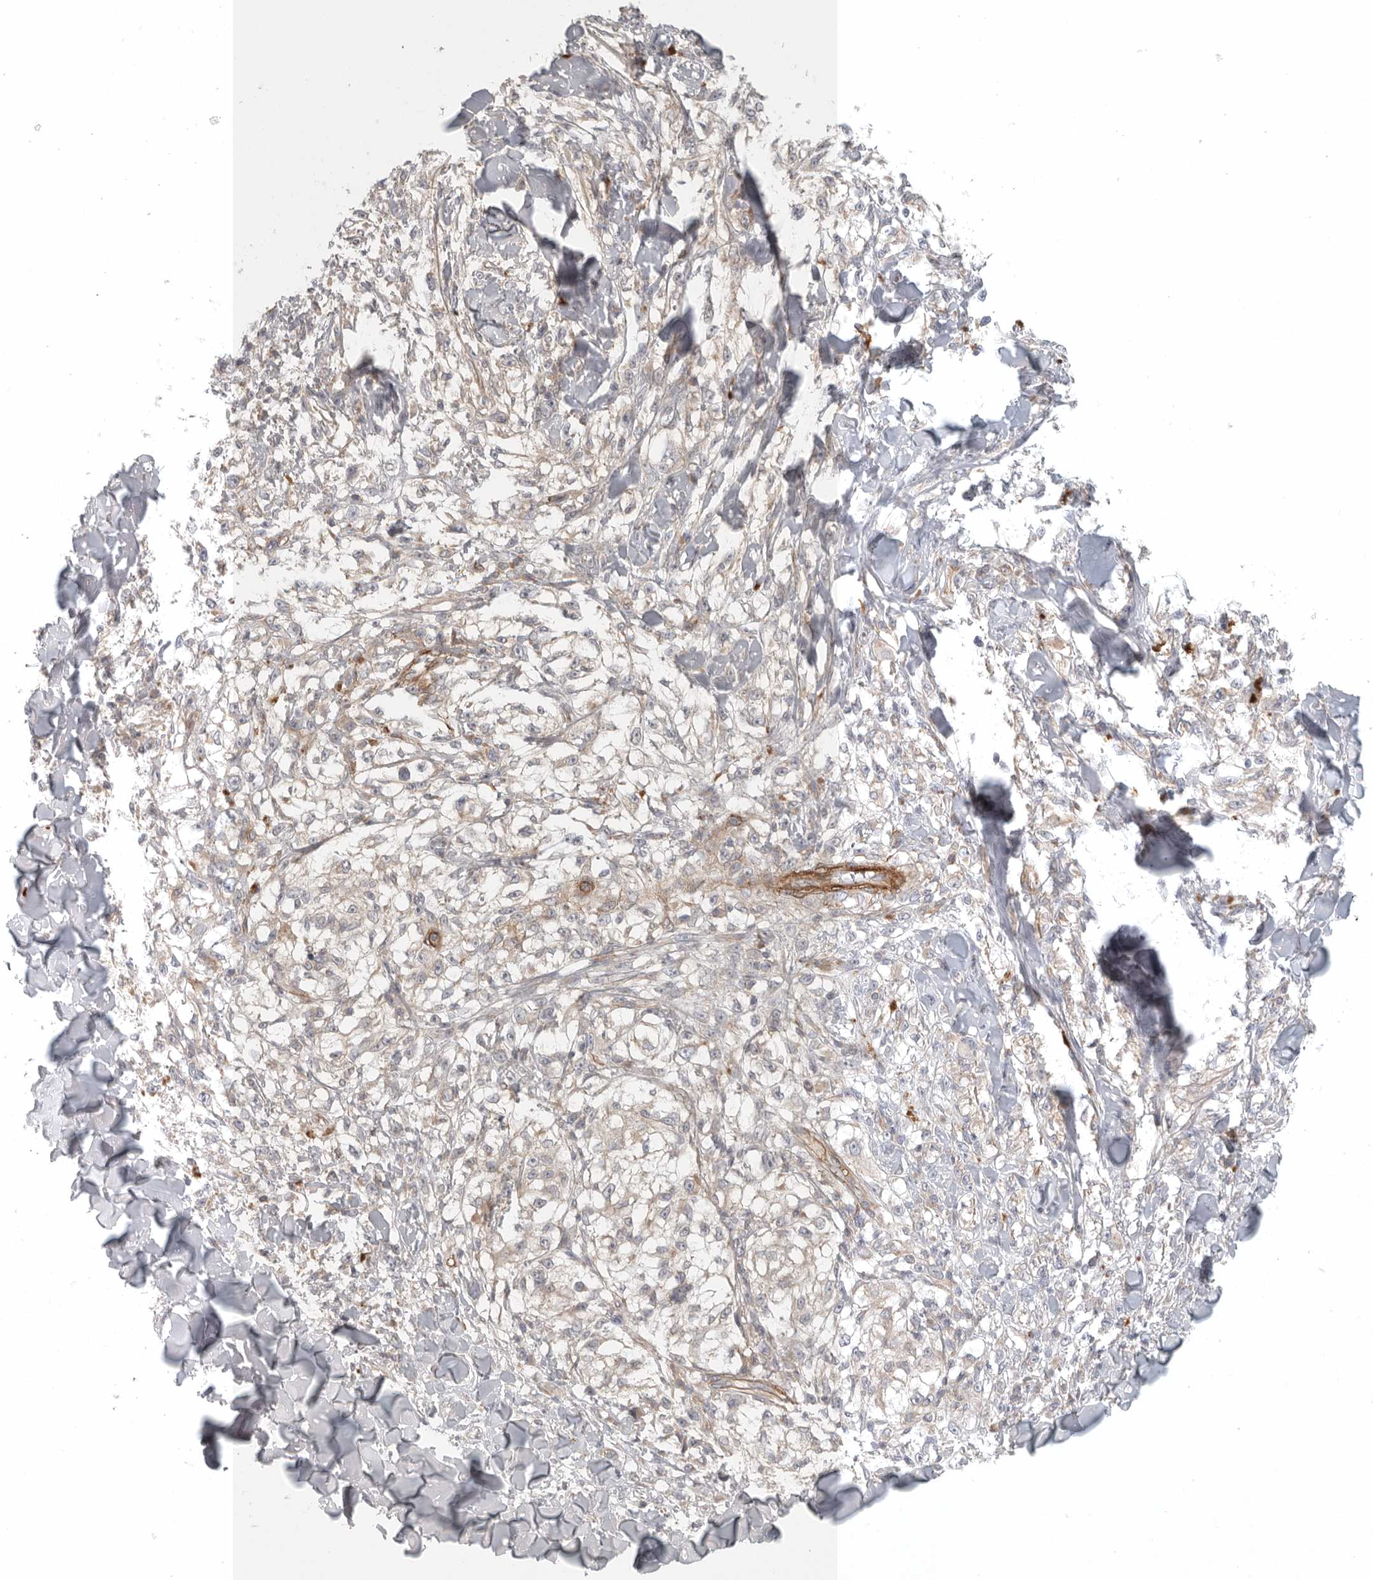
{"staining": {"intensity": "negative", "quantity": "none", "location": "none"}, "tissue": "melanoma", "cell_type": "Tumor cells", "image_type": "cancer", "snomed": [{"axis": "morphology", "description": "Malignant melanoma, NOS"}, {"axis": "topography", "description": "Skin of head"}], "caption": "A high-resolution photomicrograph shows immunohistochemistry staining of malignant melanoma, which shows no significant staining in tumor cells. (Stains: DAB (3,3'-diaminobenzidine) immunohistochemistry with hematoxylin counter stain, Microscopy: brightfield microscopy at high magnification).", "gene": "LONRF1", "patient": {"sex": "male", "age": 83}}